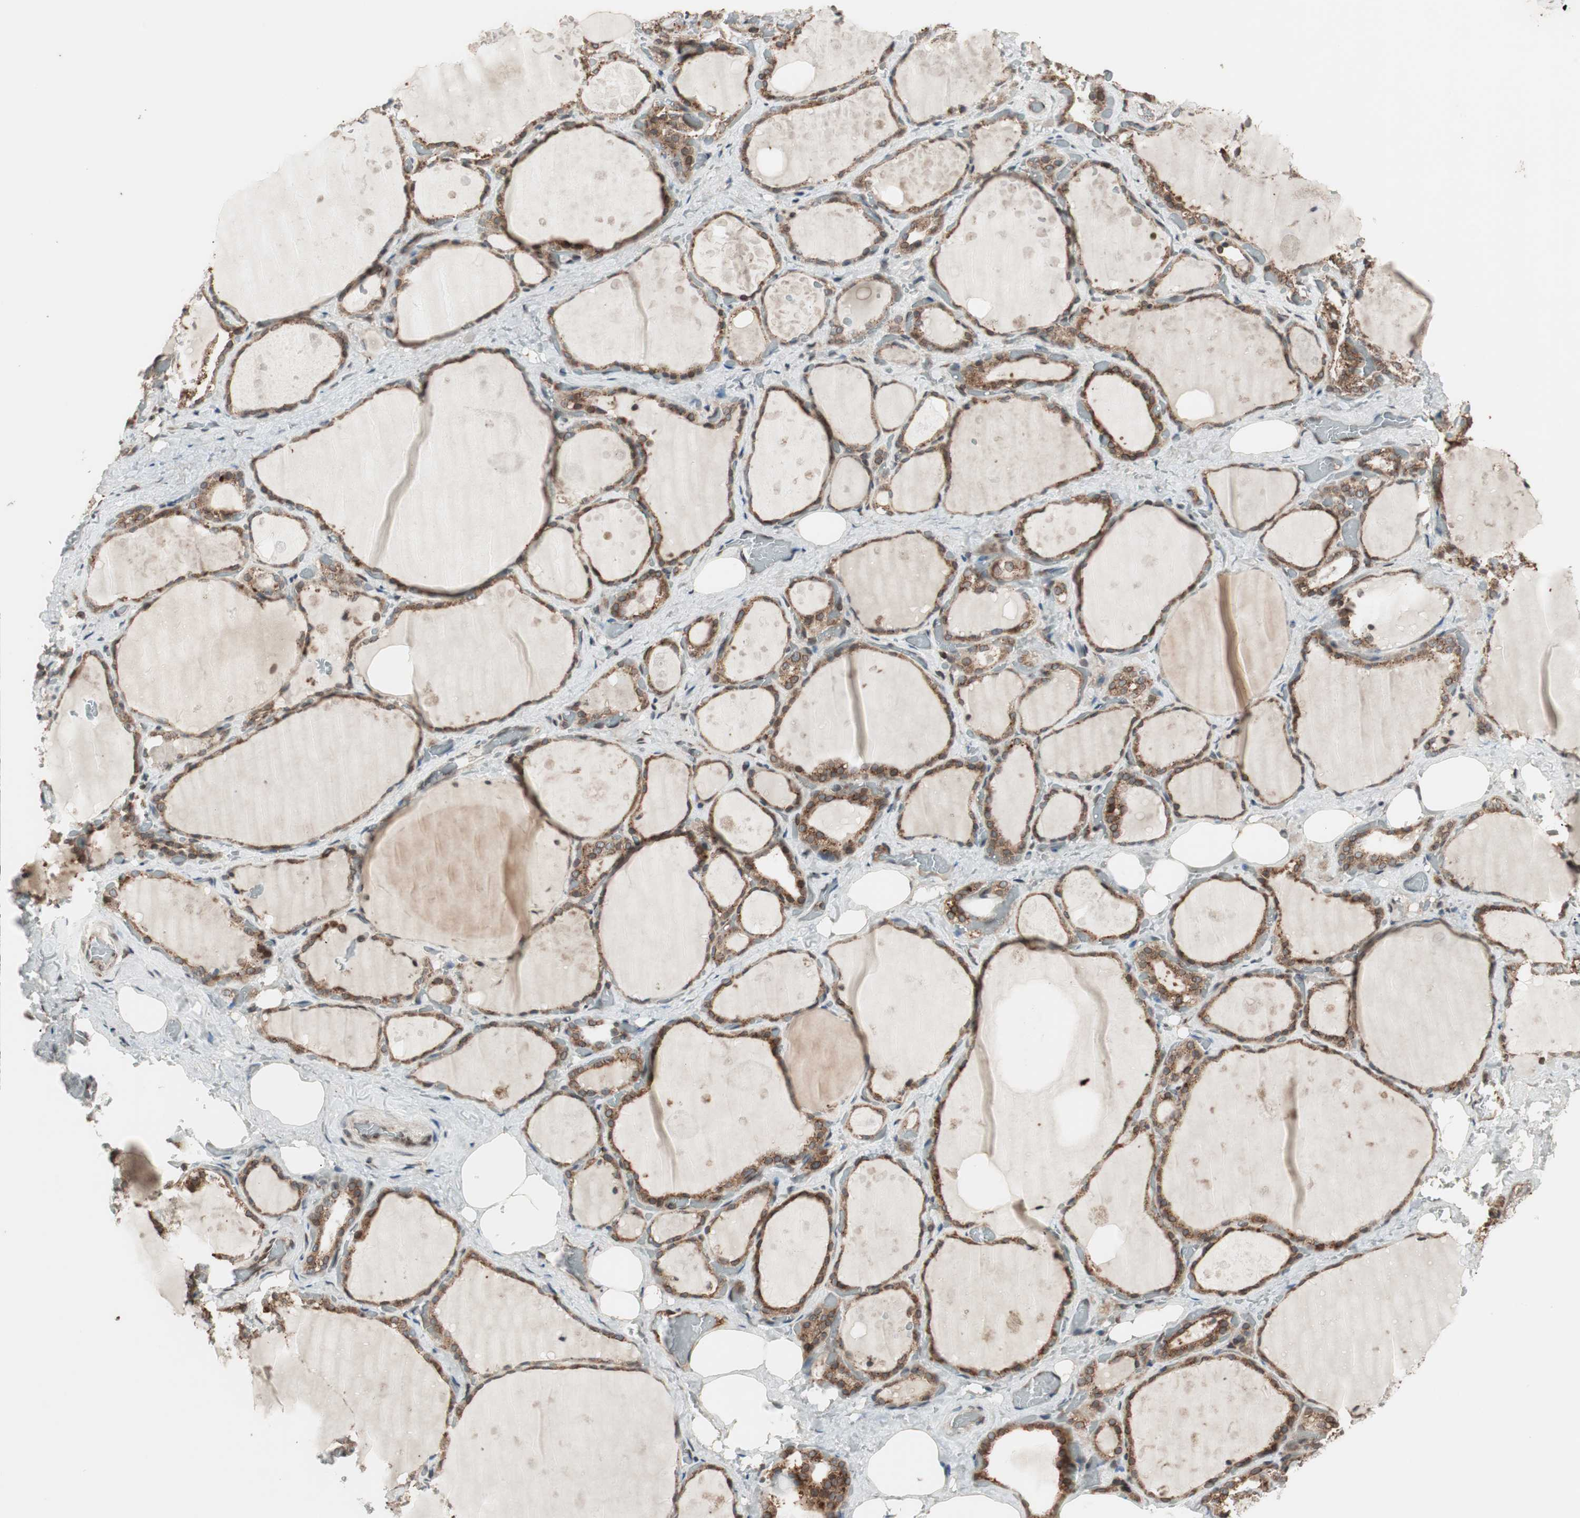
{"staining": {"intensity": "strong", "quantity": ">75%", "location": "cytoplasmic/membranous,nuclear"}, "tissue": "thyroid gland", "cell_type": "Glandular cells", "image_type": "normal", "snomed": [{"axis": "morphology", "description": "Normal tissue, NOS"}, {"axis": "topography", "description": "Thyroid gland"}], "caption": "This image exhibits normal thyroid gland stained with IHC to label a protein in brown. The cytoplasmic/membranous,nuclear of glandular cells show strong positivity for the protein. Nuclei are counter-stained blue.", "gene": "NUP62", "patient": {"sex": "male", "age": 61}}